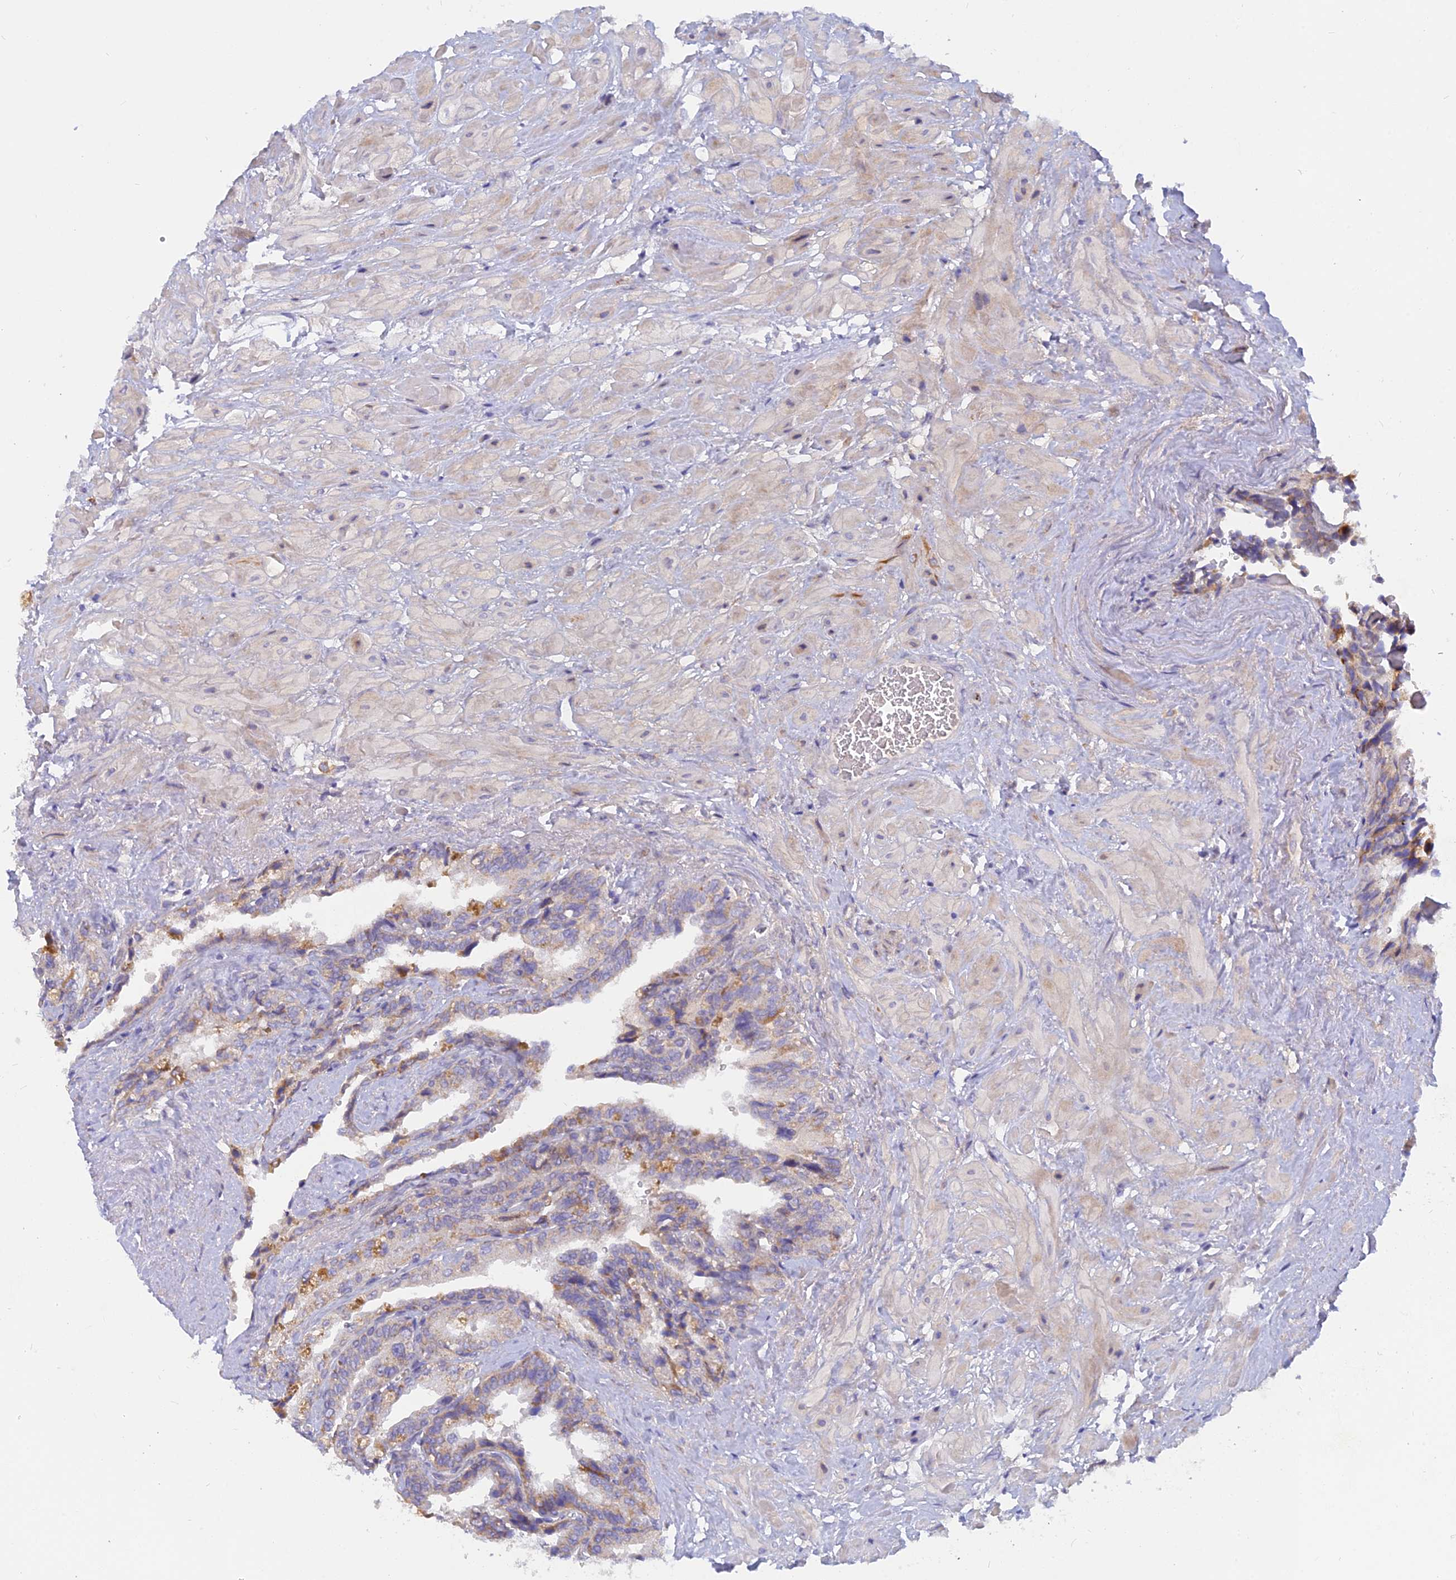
{"staining": {"intensity": "weak", "quantity": "25%-75%", "location": "cytoplasmic/membranous"}, "tissue": "seminal vesicle", "cell_type": "Glandular cells", "image_type": "normal", "snomed": [{"axis": "morphology", "description": "Normal tissue, NOS"}, {"axis": "topography", "description": "Seminal veicle"}, {"axis": "topography", "description": "Peripheral nerve tissue"}], "caption": "Brown immunohistochemical staining in benign seminal vesicle shows weak cytoplasmic/membranous staining in approximately 25%-75% of glandular cells. The protein of interest is shown in brown color, while the nuclei are stained blue.", "gene": "CACNA1B", "patient": {"sex": "male", "age": 60}}